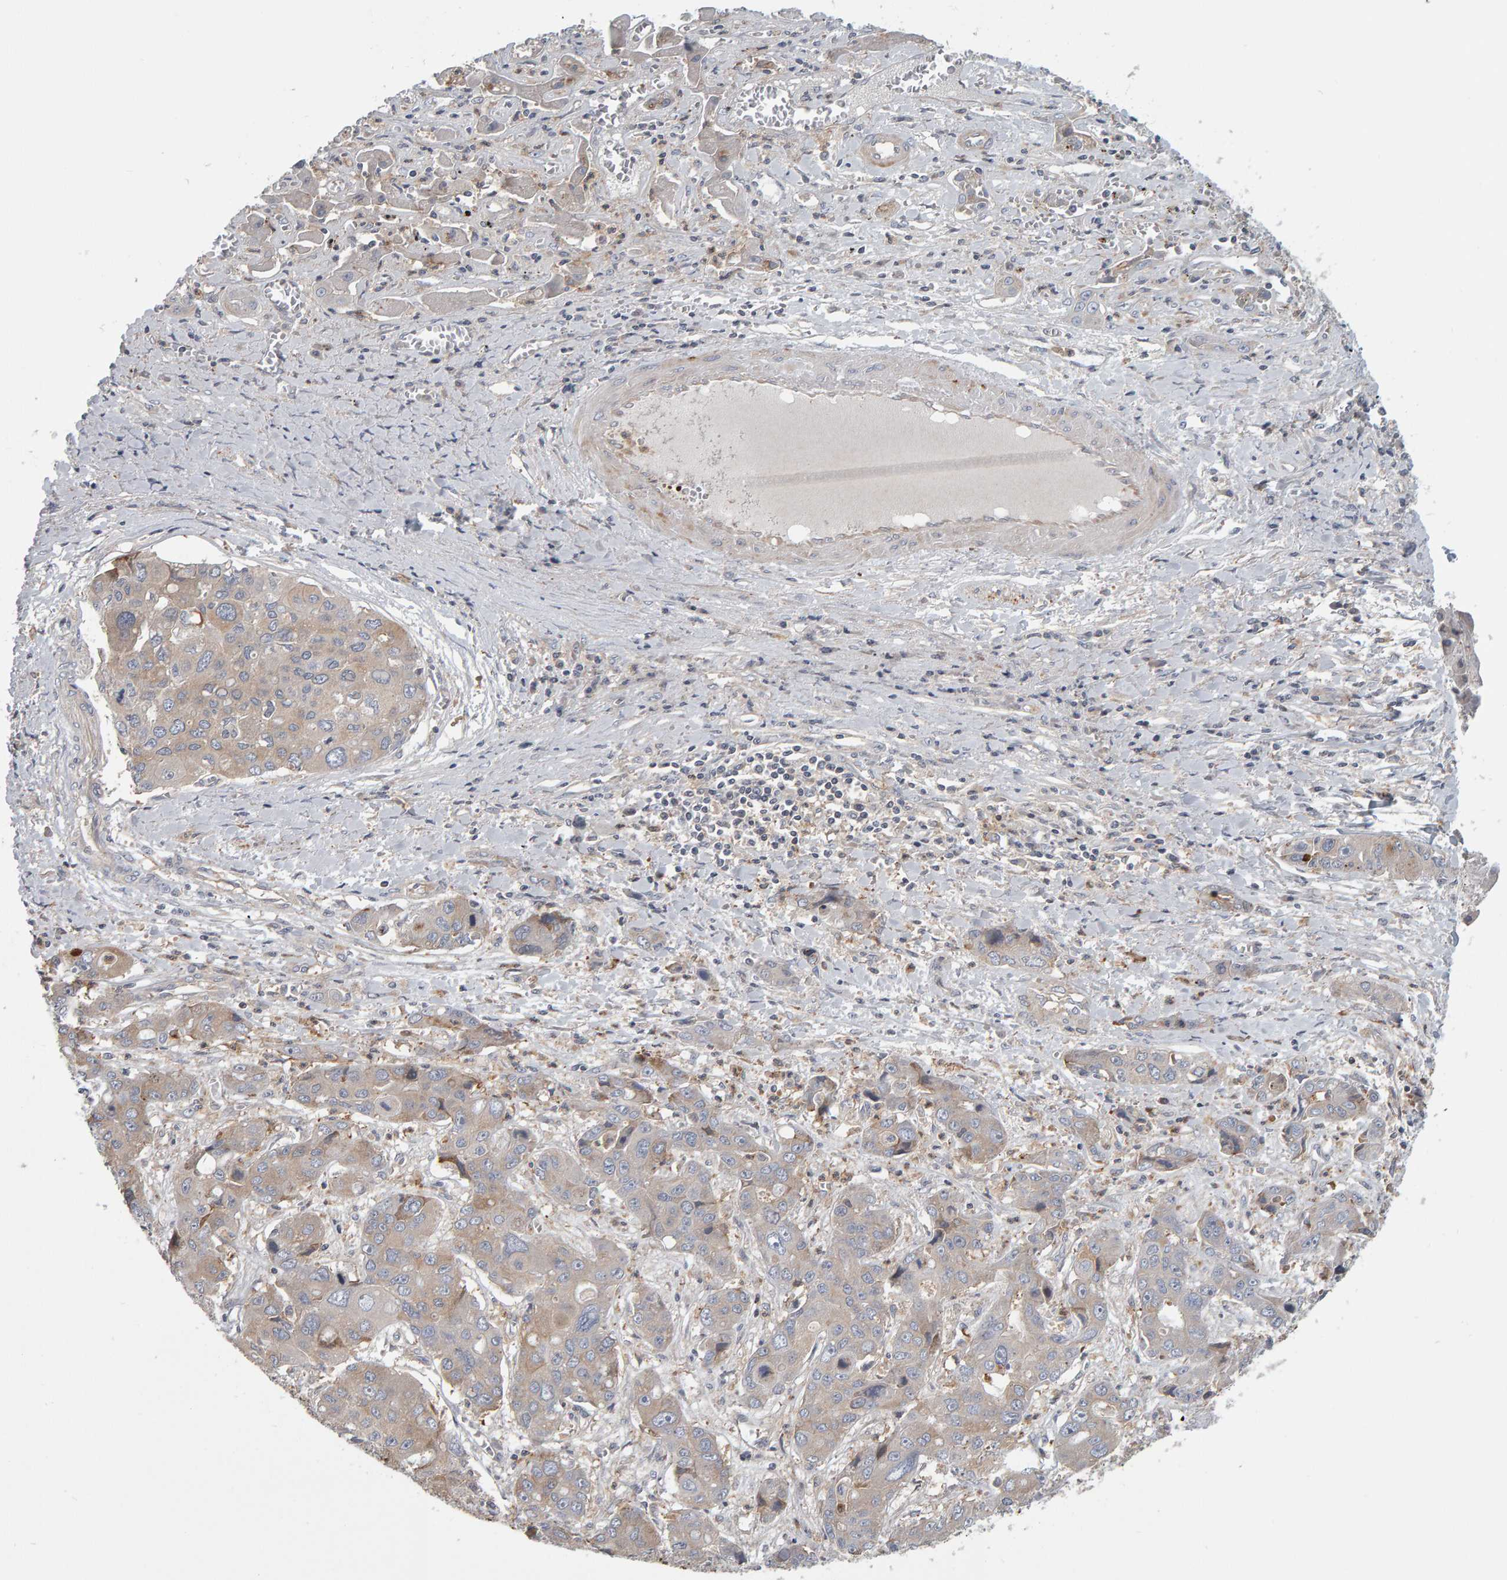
{"staining": {"intensity": "weak", "quantity": "<25%", "location": "cytoplasmic/membranous"}, "tissue": "liver cancer", "cell_type": "Tumor cells", "image_type": "cancer", "snomed": [{"axis": "morphology", "description": "Cholangiocarcinoma"}, {"axis": "topography", "description": "Liver"}], "caption": "This image is of cholangiocarcinoma (liver) stained with immunohistochemistry (IHC) to label a protein in brown with the nuclei are counter-stained blue. There is no expression in tumor cells.", "gene": "C9orf72", "patient": {"sex": "male", "age": 67}}